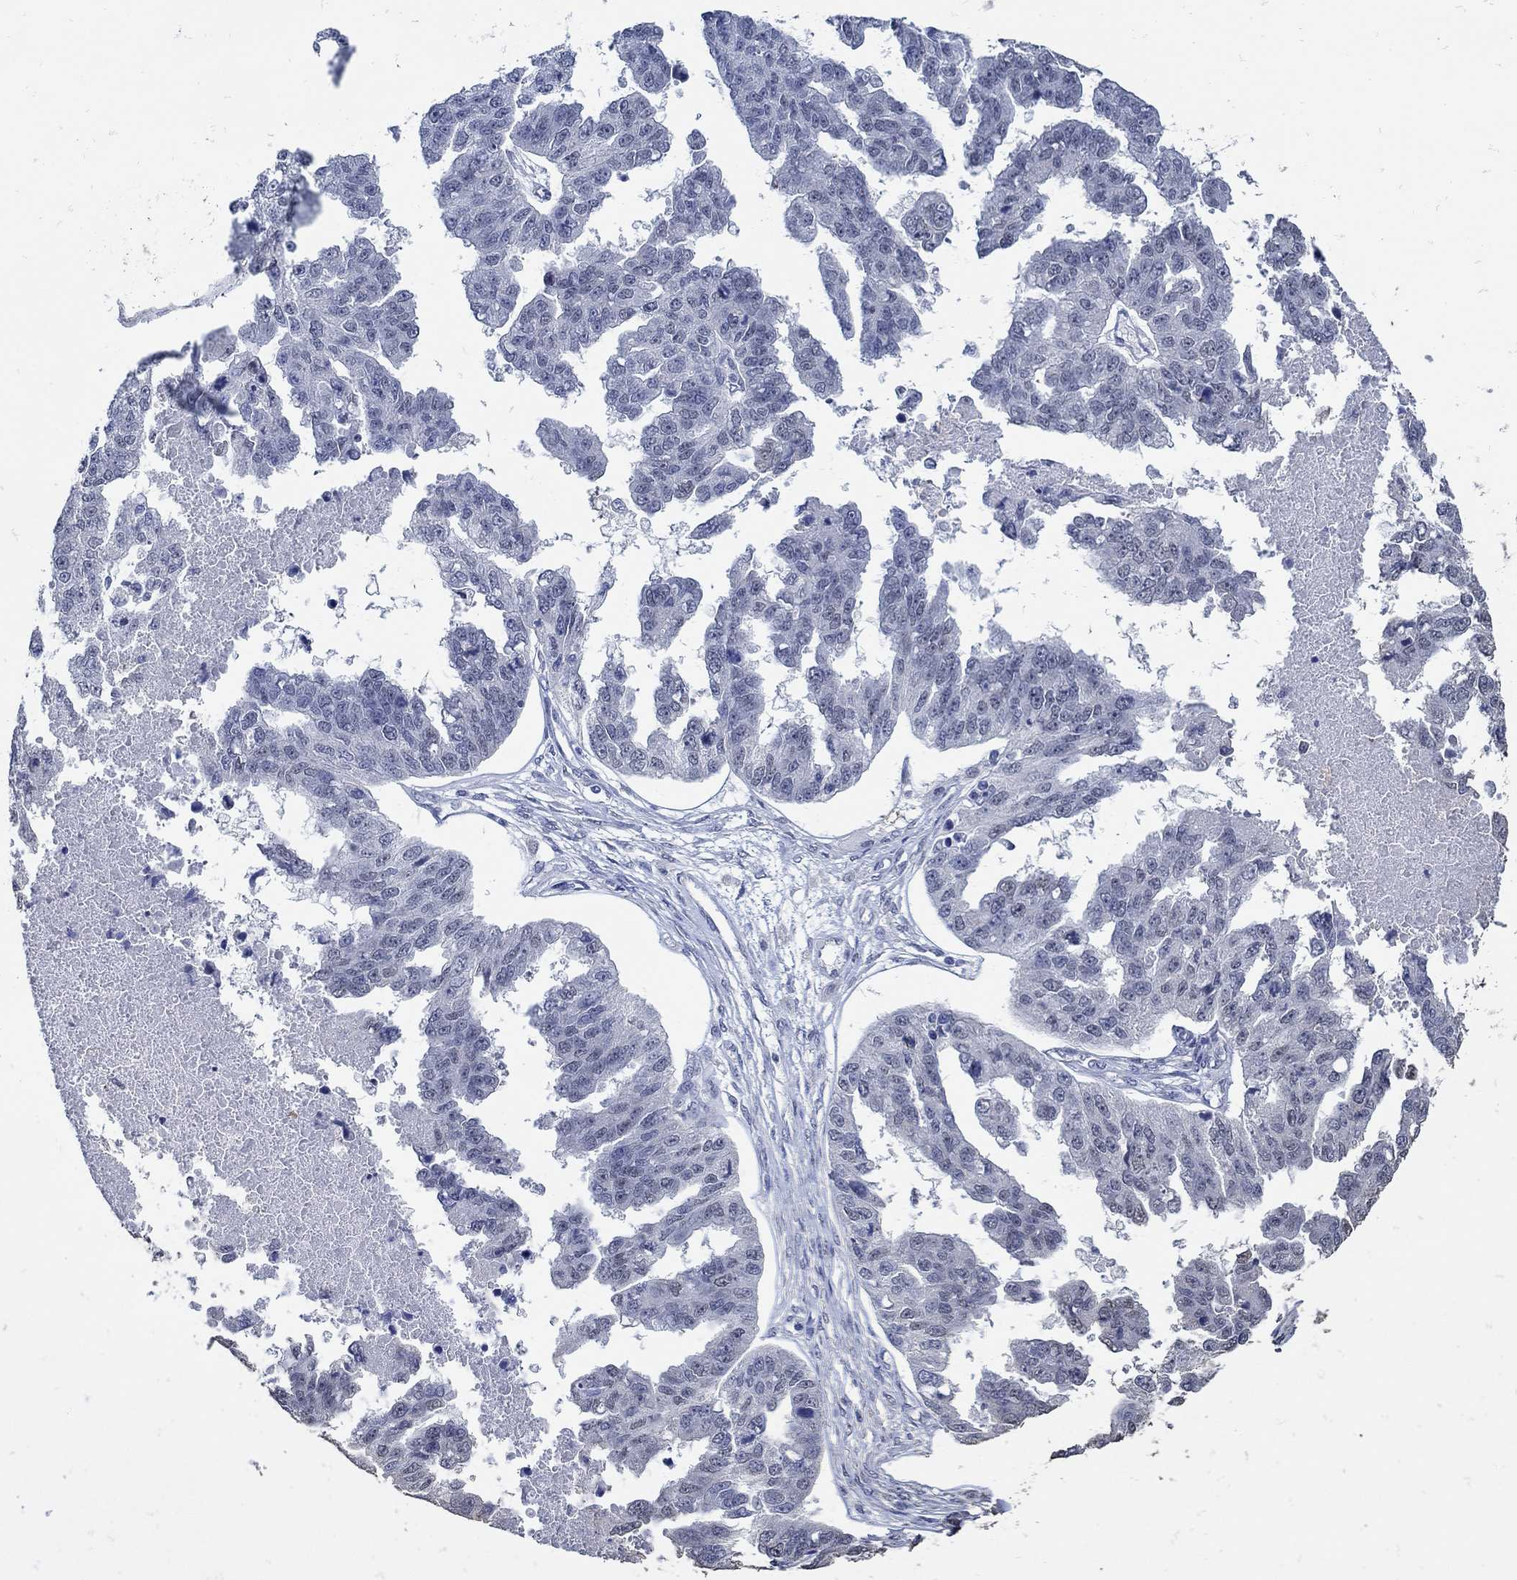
{"staining": {"intensity": "negative", "quantity": "none", "location": "none"}, "tissue": "ovarian cancer", "cell_type": "Tumor cells", "image_type": "cancer", "snomed": [{"axis": "morphology", "description": "Cystadenocarcinoma, serous, NOS"}, {"axis": "topography", "description": "Ovary"}], "caption": "A photomicrograph of human serous cystadenocarcinoma (ovarian) is negative for staining in tumor cells.", "gene": "KCNN3", "patient": {"sex": "female", "age": 58}}